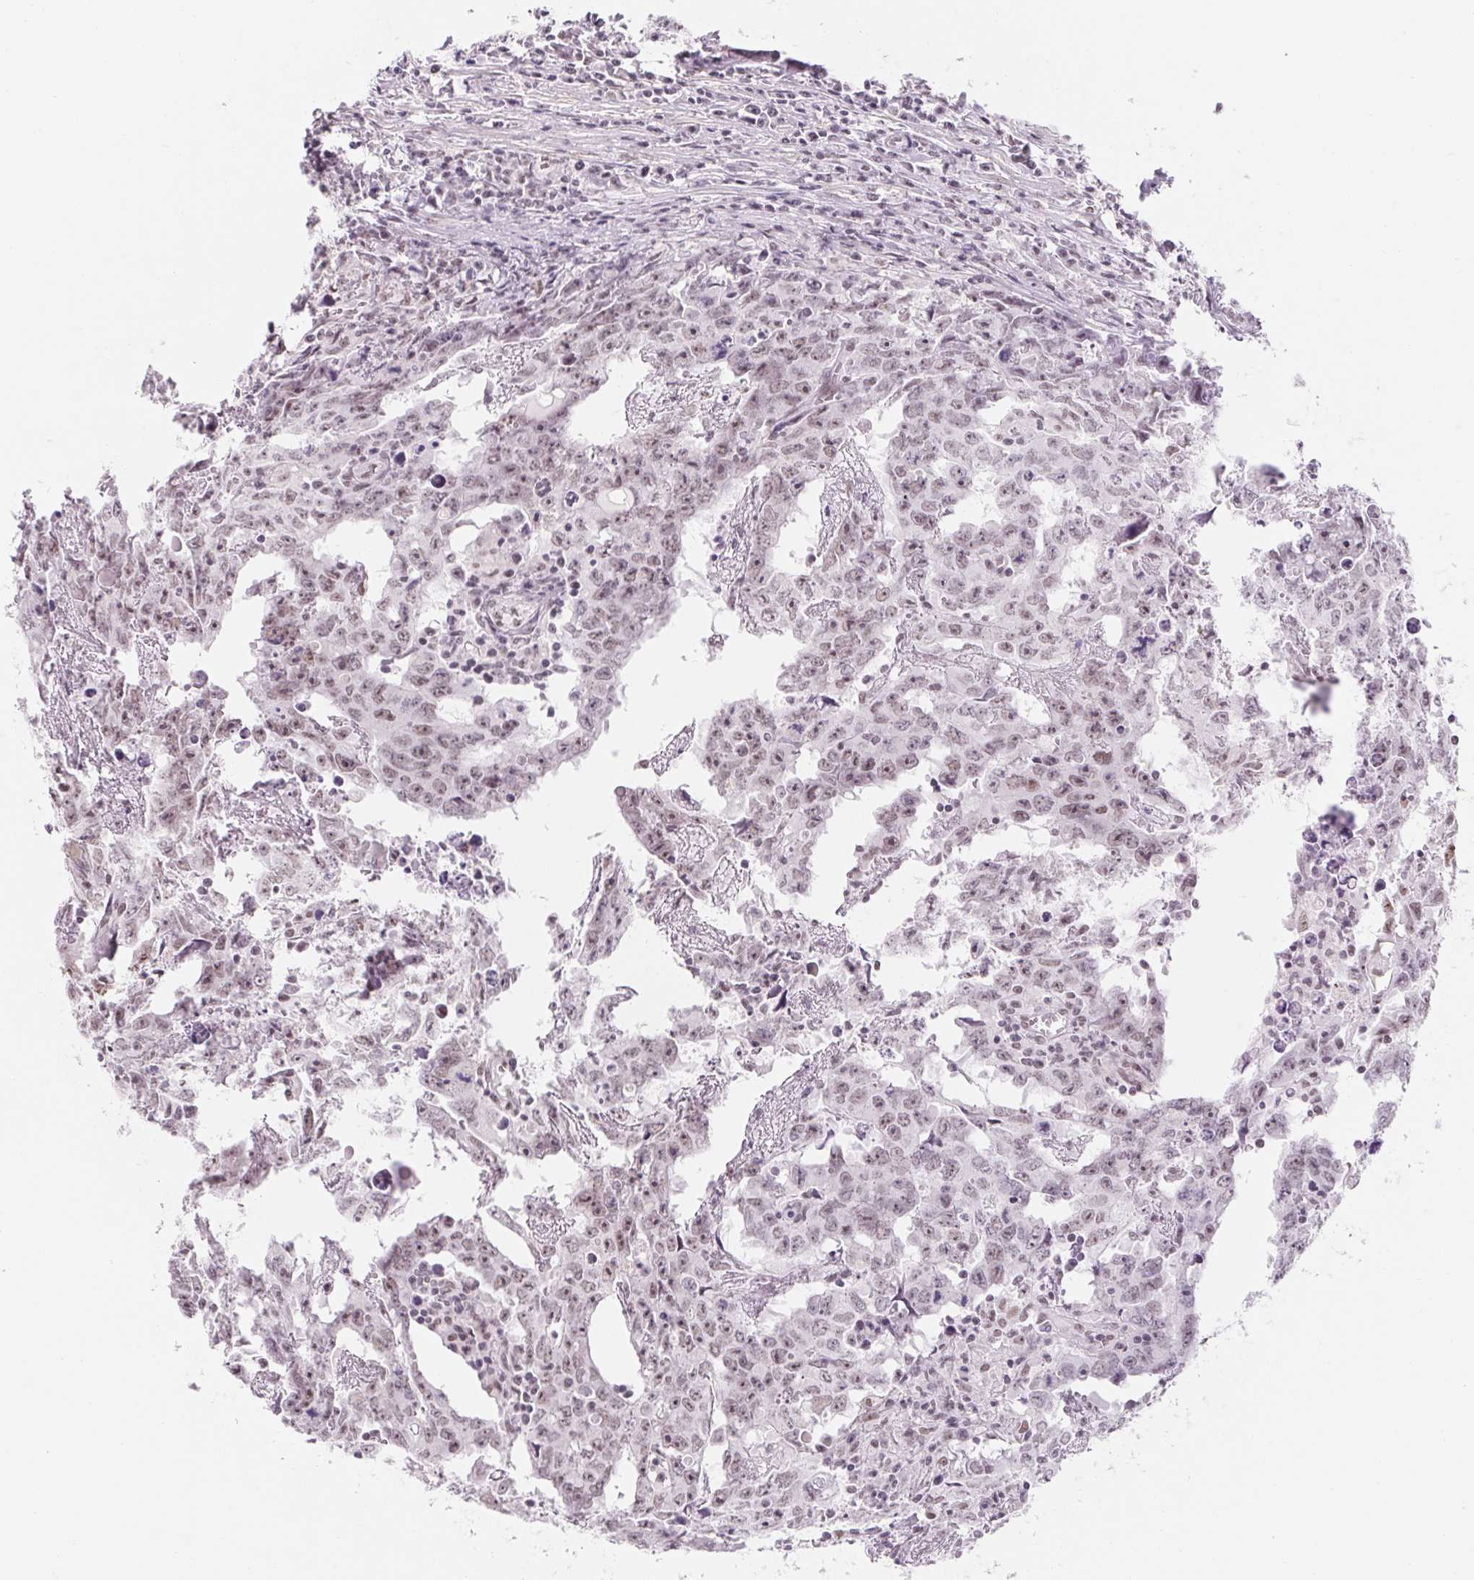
{"staining": {"intensity": "weak", "quantity": ">75%", "location": "nuclear"}, "tissue": "testis cancer", "cell_type": "Tumor cells", "image_type": "cancer", "snomed": [{"axis": "morphology", "description": "Carcinoma, Embryonal, NOS"}, {"axis": "topography", "description": "Testis"}], "caption": "Tumor cells demonstrate low levels of weak nuclear staining in approximately >75% of cells in testis cancer (embryonal carcinoma).", "gene": "ZIC4", "patient": {"sex": "male", "age": 22}}